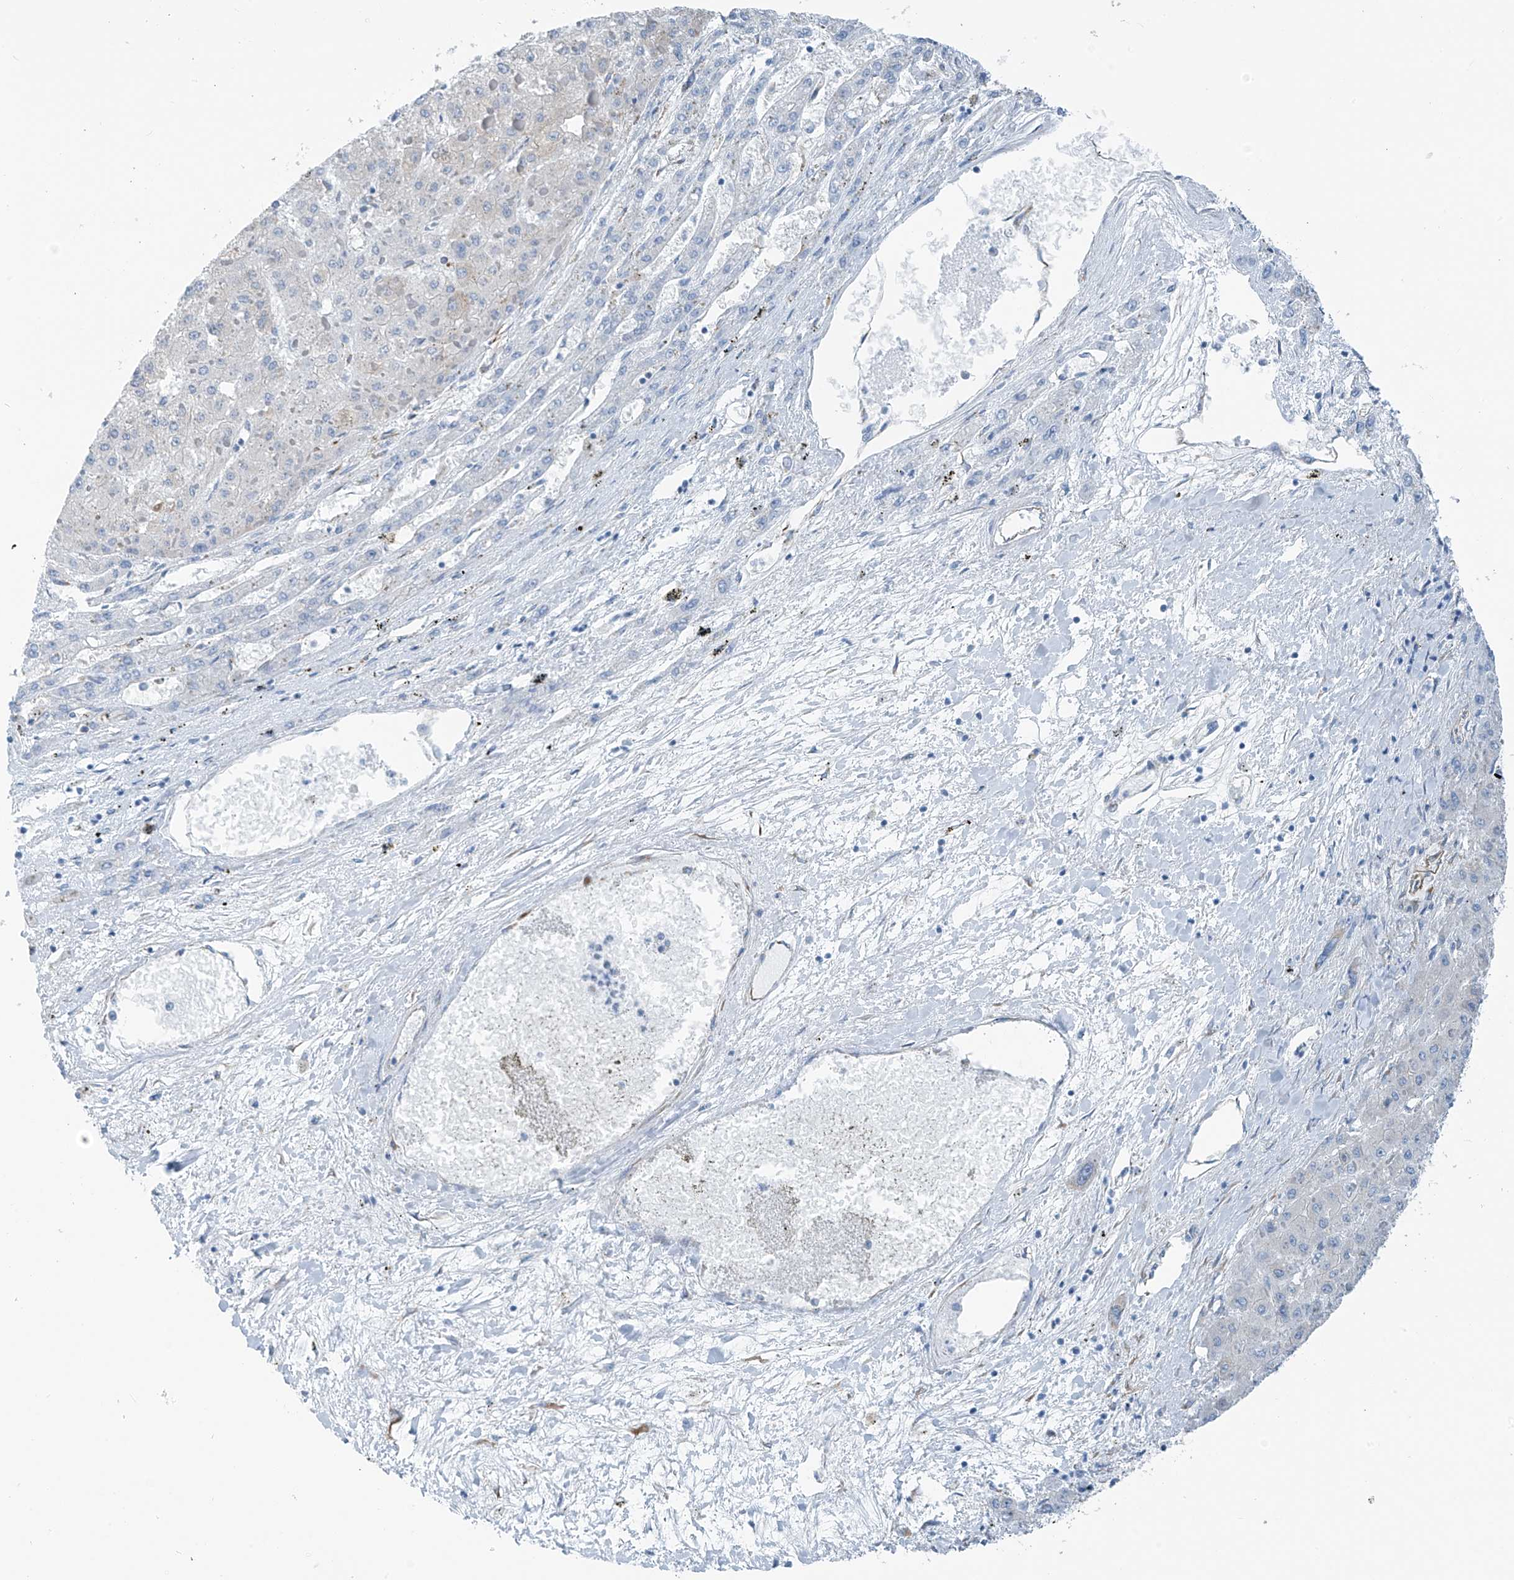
{"staining": {"intensity": "negative", "quantity": "none", "location": "none"}, "tissue": "liver cancer", "cell_type": "Tumor cells", "image_type": "cancer", "snomed": [{"axis": "morphology", "description": "Carcinoma, Hepatocellular, NOS"}, {"axis": "topography", "description": "Liver"}], "caption": "Liver cancer (hepatocellular carcinoma) was stained to show a protein in brown. There is no significant positivity in tumor cells.", "gene": "RCN2", "patient": {"sex": "female", "age": 73}}